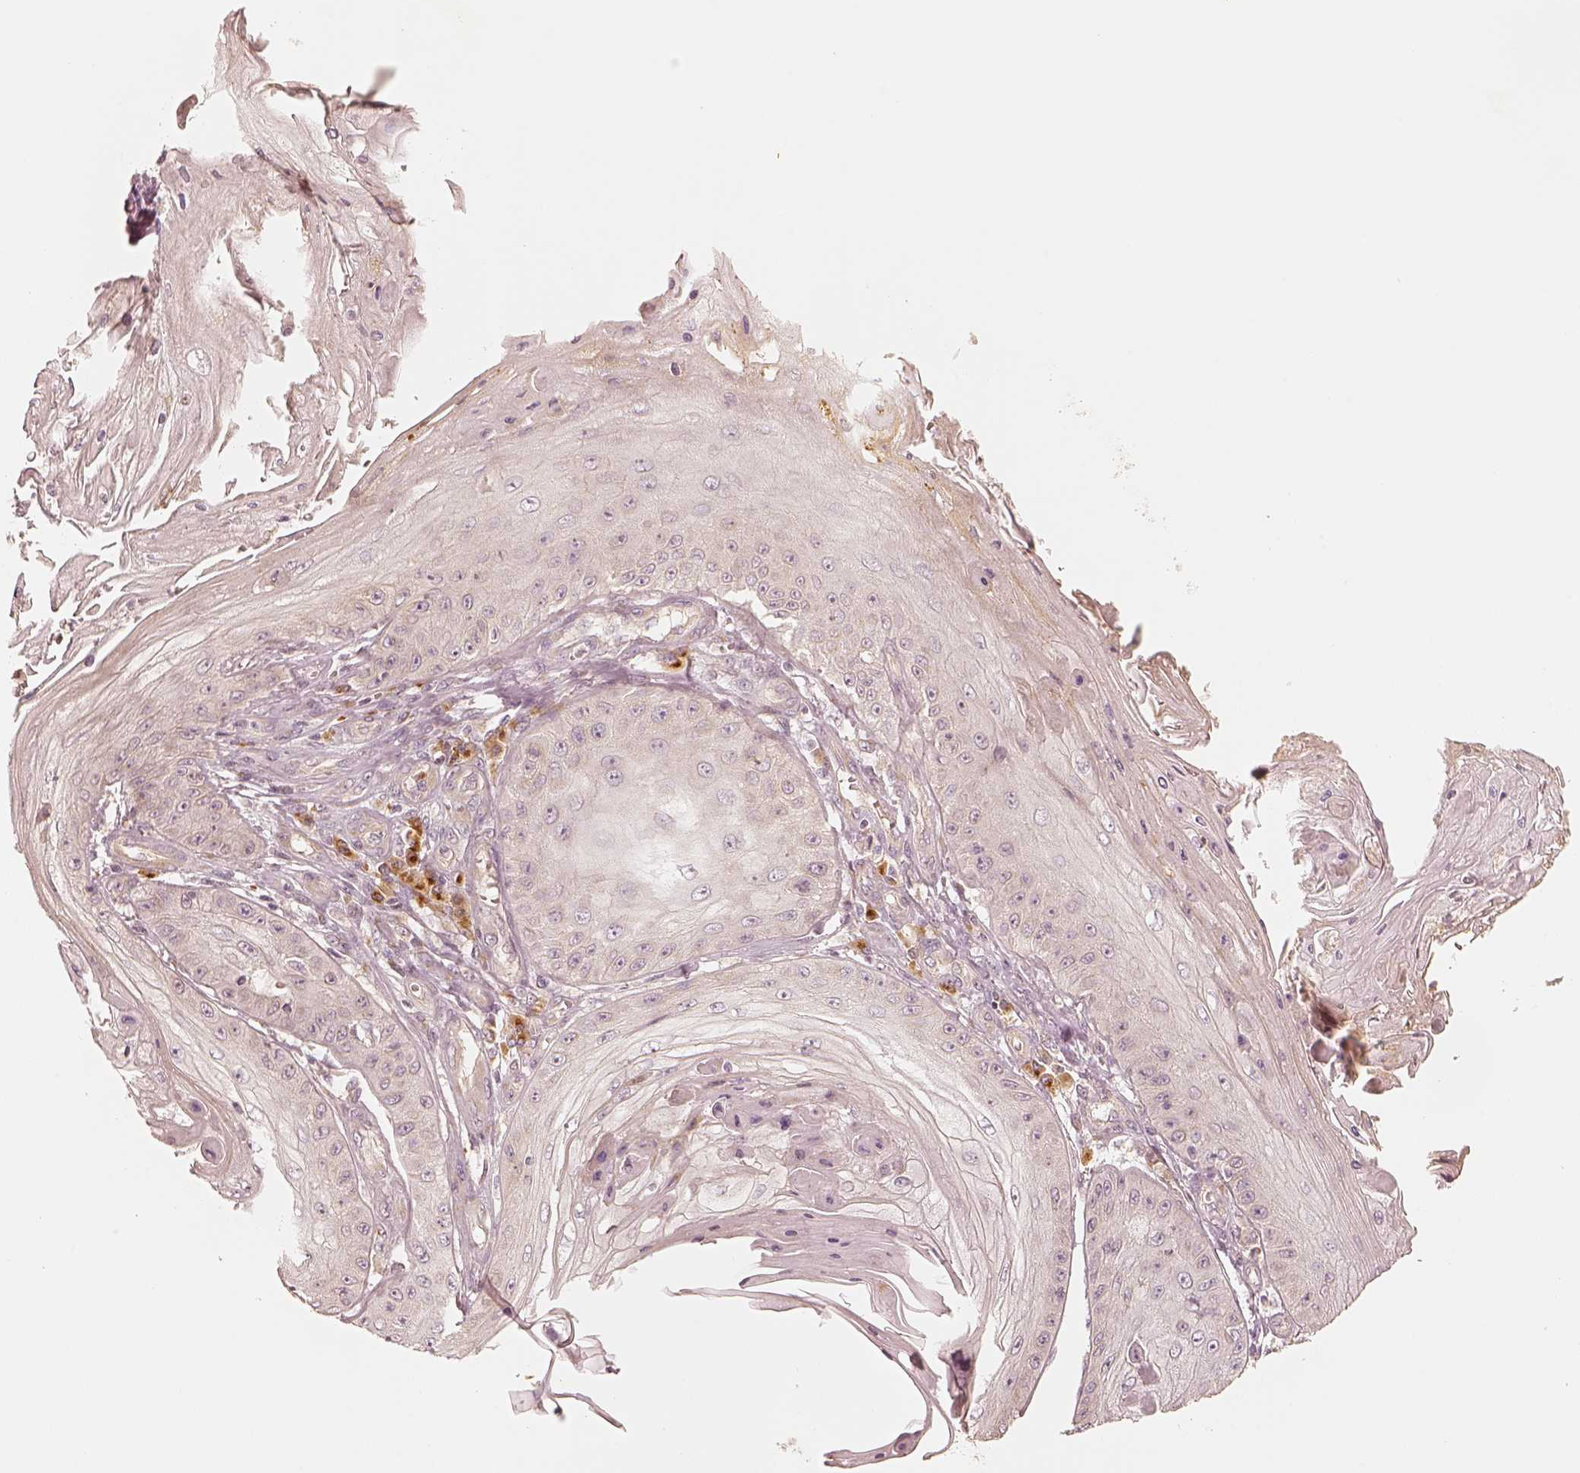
{"staining": {"intensity": "negative", "quantity": "none", "location": "none"}, "tissue": "skin cancer", "cell_type": "Tumor cells", "image_type": "cancer", "snomed": [{"axis": "morphology", "description": "Squamous cell carcinoma, NOS"}, {"axis": "topography", "description": "Skin"}], "caption": "The image displays no significant positivity in tumor cells of skin squamous cell carcinoma.", "gene": "GORASP2", "patient": {"sex": "male", "age": 70}}